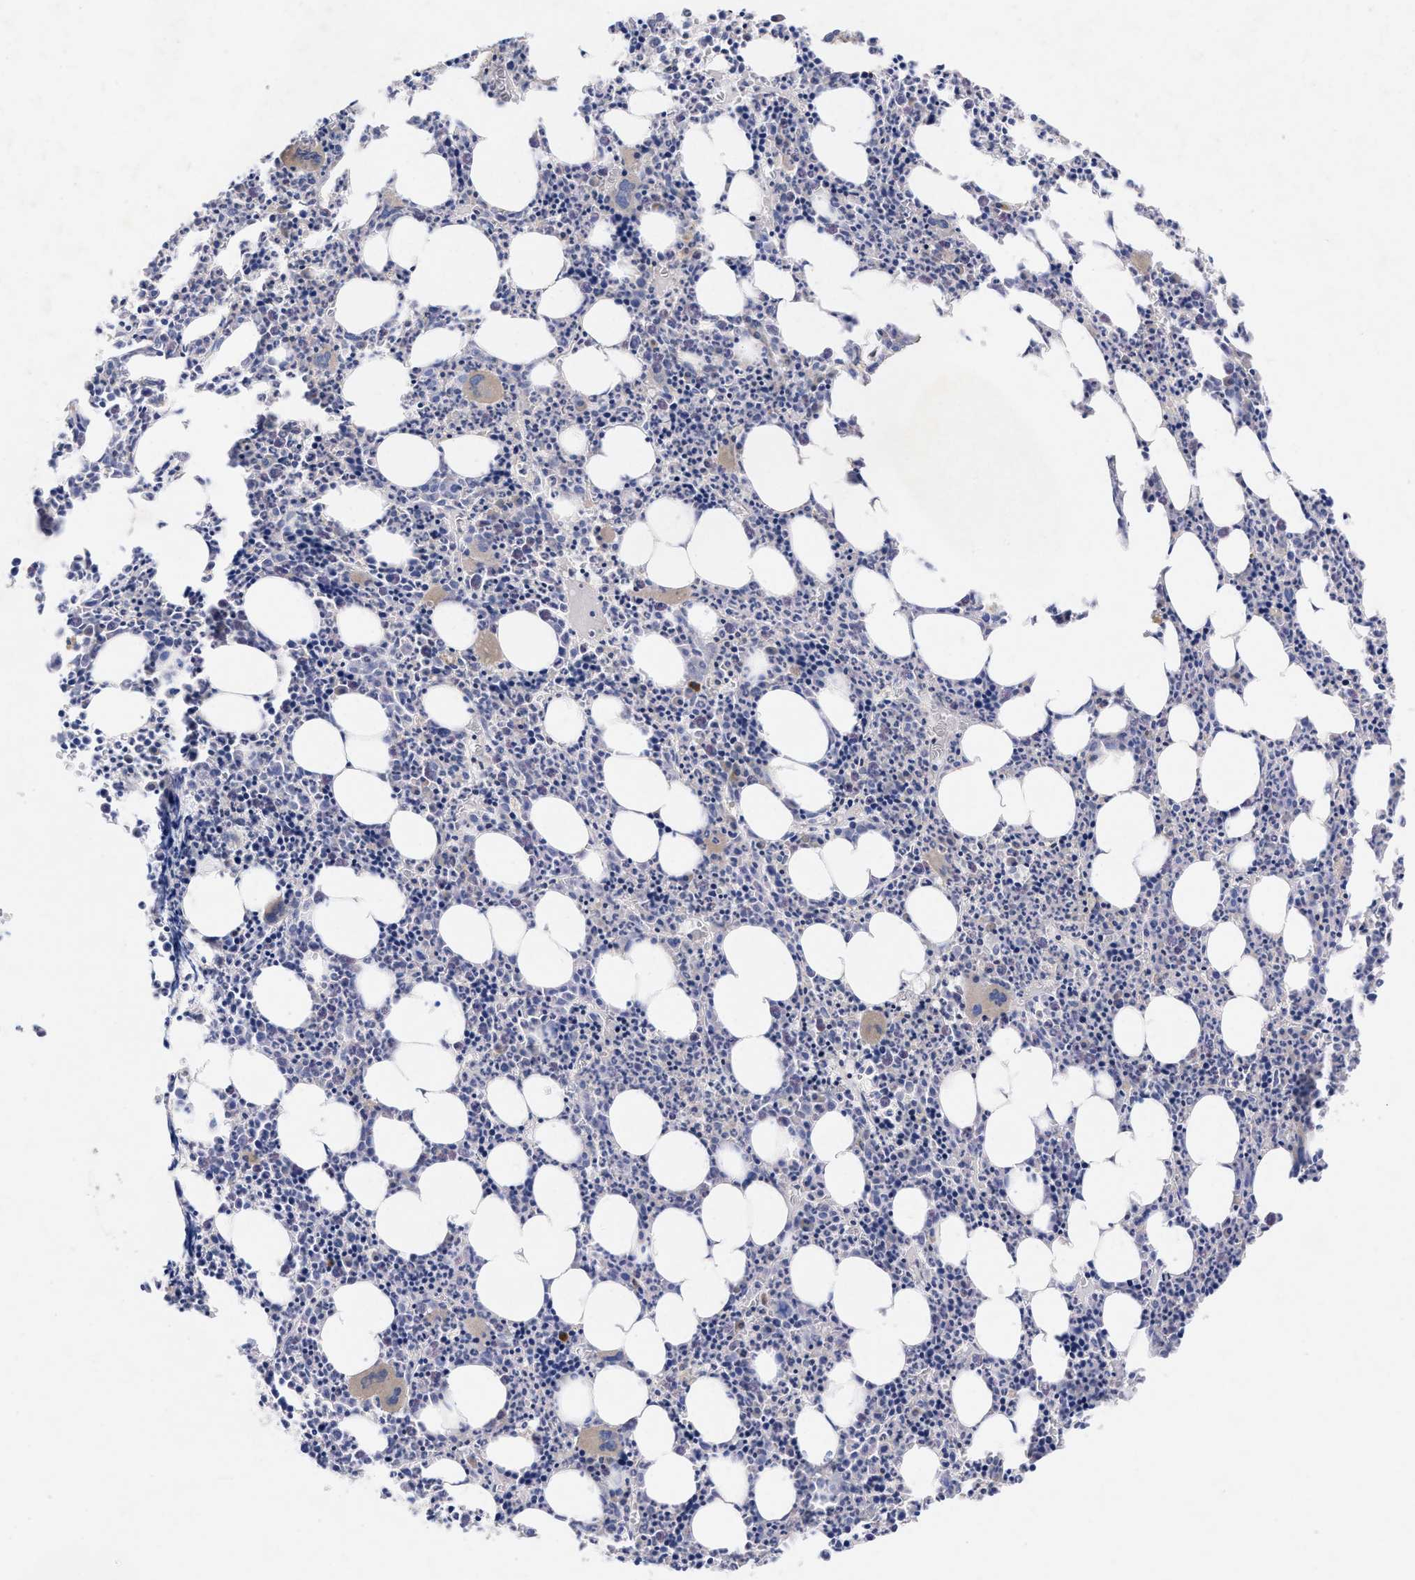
{"staining": {"intensity": "moderate", "quantity": "<25%", "location": "cytoplasmic/membranous"}, "tissue": "bone marrow", "cell_type": "Hematopoietic cells", "image_type": "normal", "snomed": [{"axis": "morphology", "description": "Normal tissue, NOS"}, {"axis": "morphology", "description": "Inflammation, NOS"}, {"axis": "topography", "description": "Bone marrow"}], "caption": "Bone marrow stained with DAB (3,3'-diaminobenzidine) immunohistochemistry (IHC) exhibits low levels of moderate cytoplasmic/membranous positivity in about <25% of hematopoietic cells. The staining was performed using DAB, with brown indicating positive protein expression. Nuclei are stained blue with hematoxylin.", "gene": "TMEM131", "patient": {"sex": "female", "age": 40}}